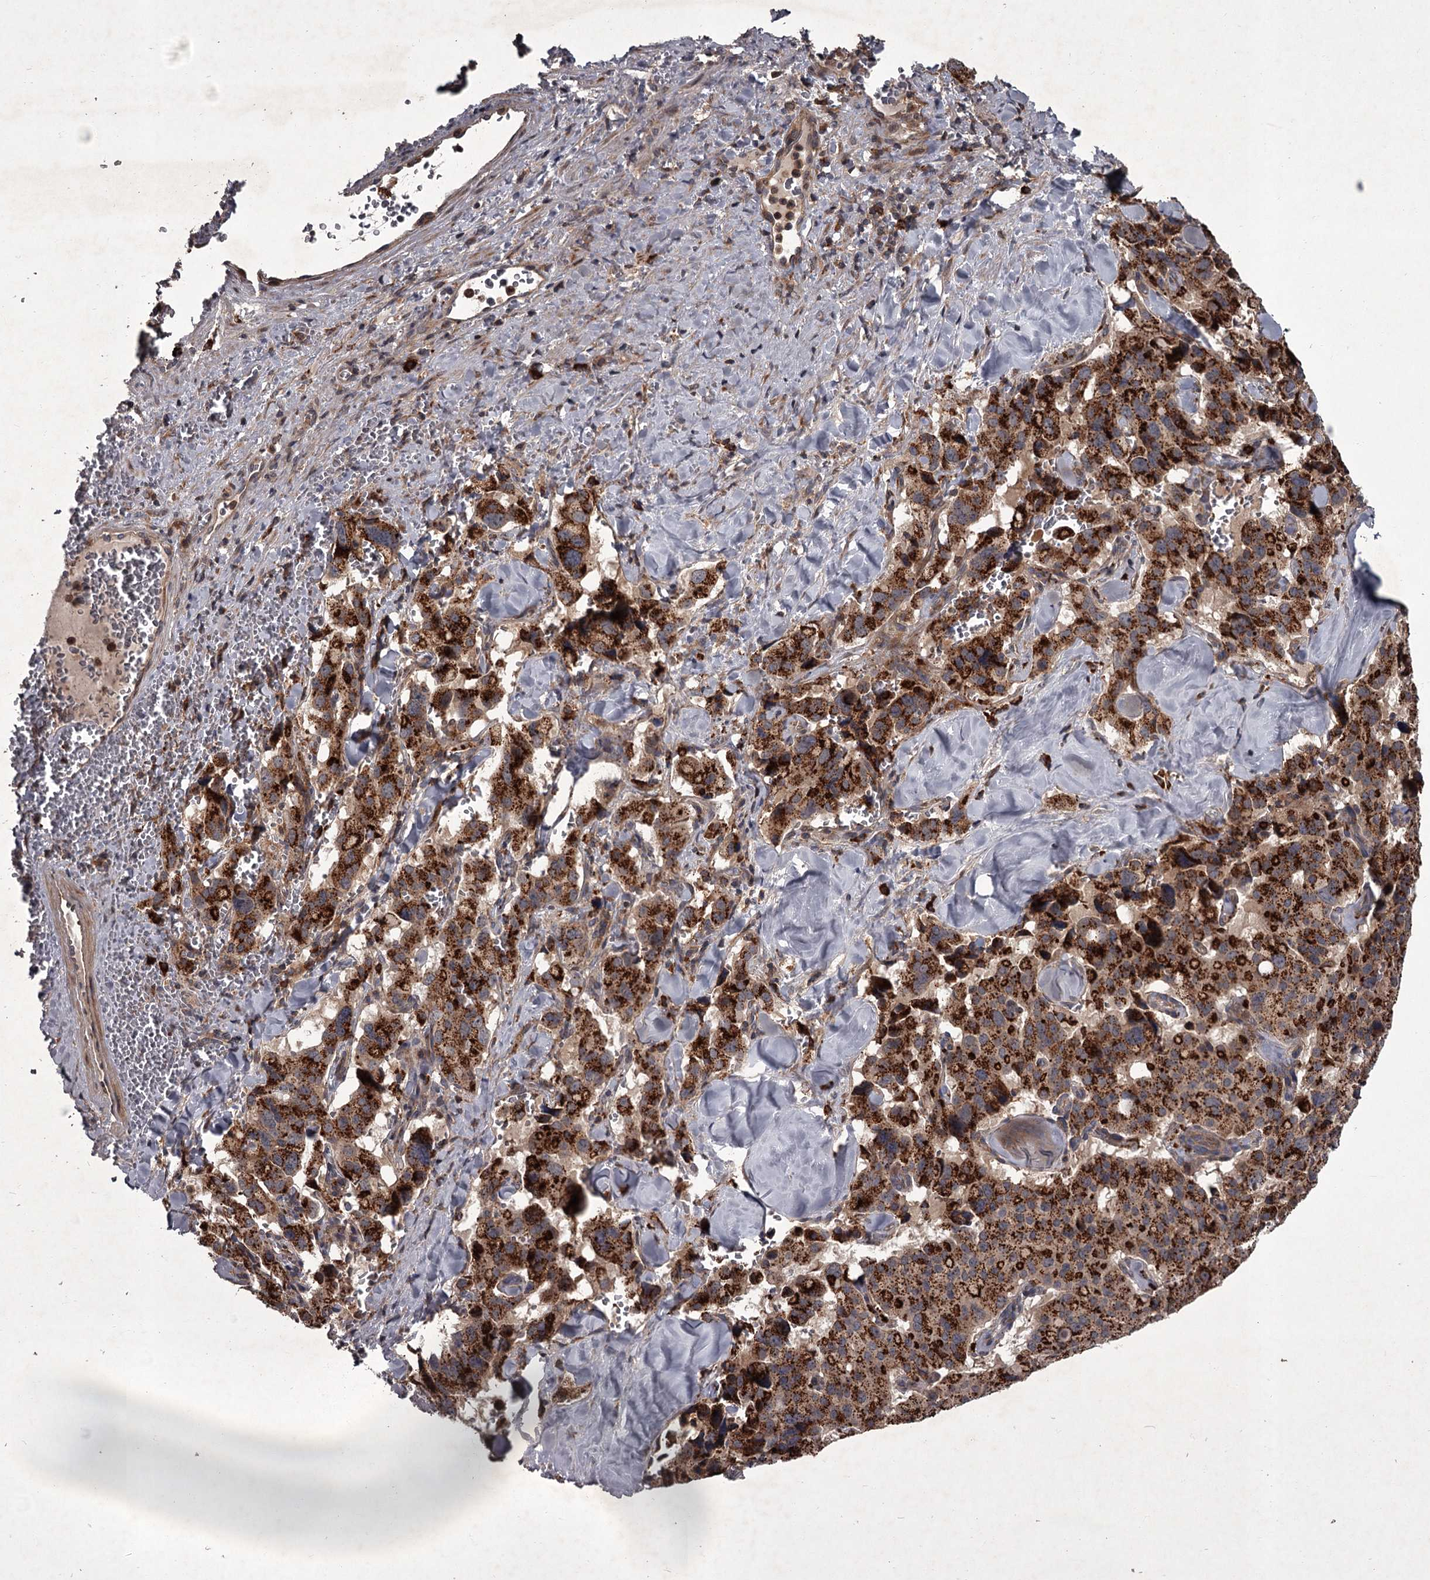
{"staining": {"intensity": "strong", "quantity": ">75%", "location": "cytoplasmic/membranous"}, "tissue": "pancreatic cancer", "cell_type": "Tumor cells", "image_type": "cancer", "snomed": [{"axis": "morphology", "description": "Adenocarcinoma, NOS"}, {"axis": "topography", "description": "Pancreas"}], "caption": "Immunohistochemical staining of pancreatic cancer (adenocarcinoma) exhibits strong cytoplasmic/membranous protein positivity in approximately >75% of tumor cells.", "gene": "UNC93B1", "patient": {"sex": "male", "age": 65}}